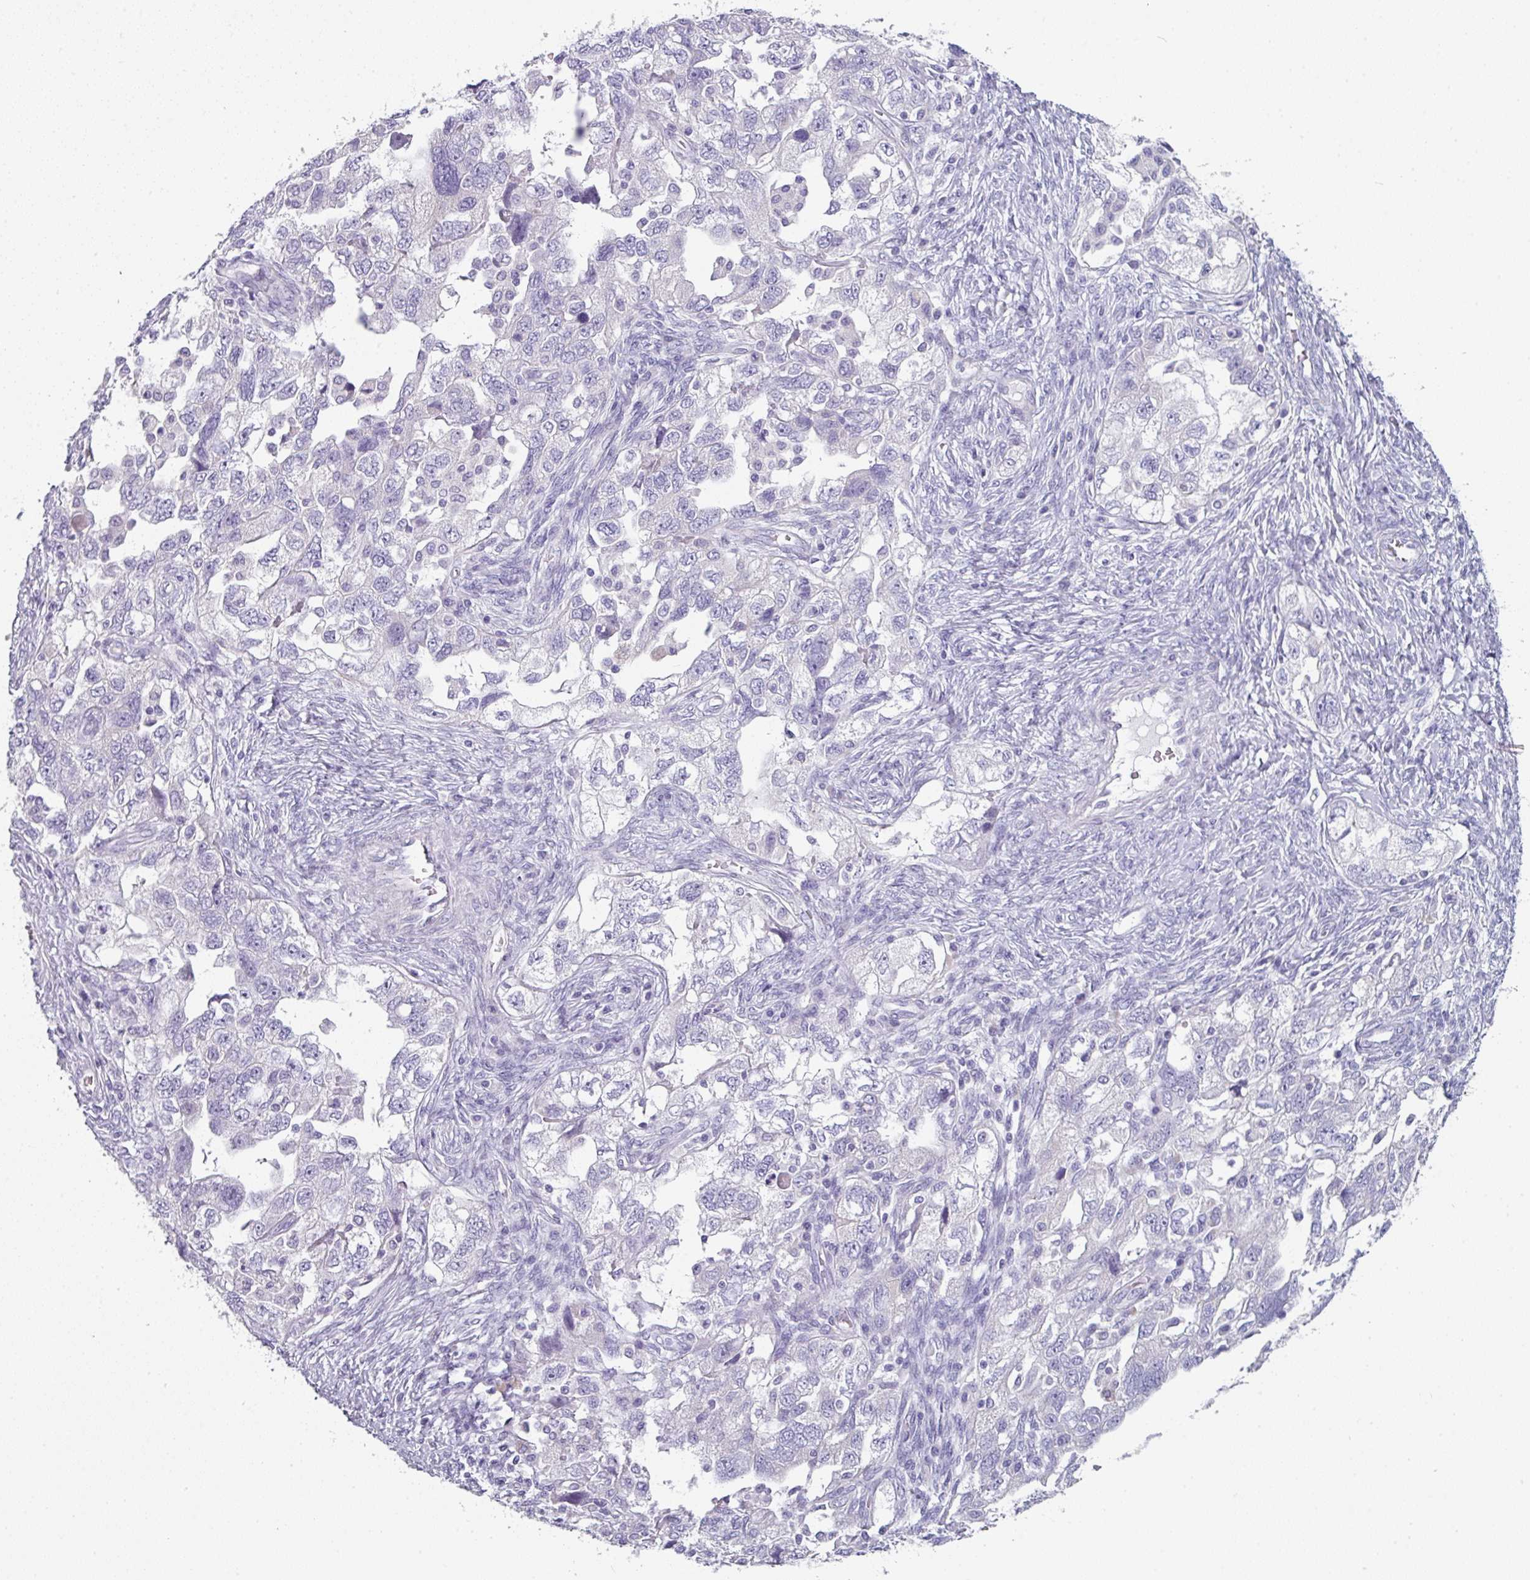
{"staining": {"intensity": "negative", "quantity": "none", "location": "none"}, "tissue": "ovarian cancer", "cell_type": "Tumor cells", "image_type": "cancer", "snomed": [{"axis": "morphology", "description": "Carcinoma, NOS"}, {"axis": "morphology", "description": "Cystadenocarcinoma, serous, NOS"}, {"axis": "topography", "description": "Ovary"}], "caption": "Tumor cells show no significant protein expression in ovarian cancer (serous cystadenocarcinoma). (Immunohistochemistry, brightfield microscopy, high magnification).", "gene": "SLC17A7", "patient": {"sex": "female", "age": 69}}